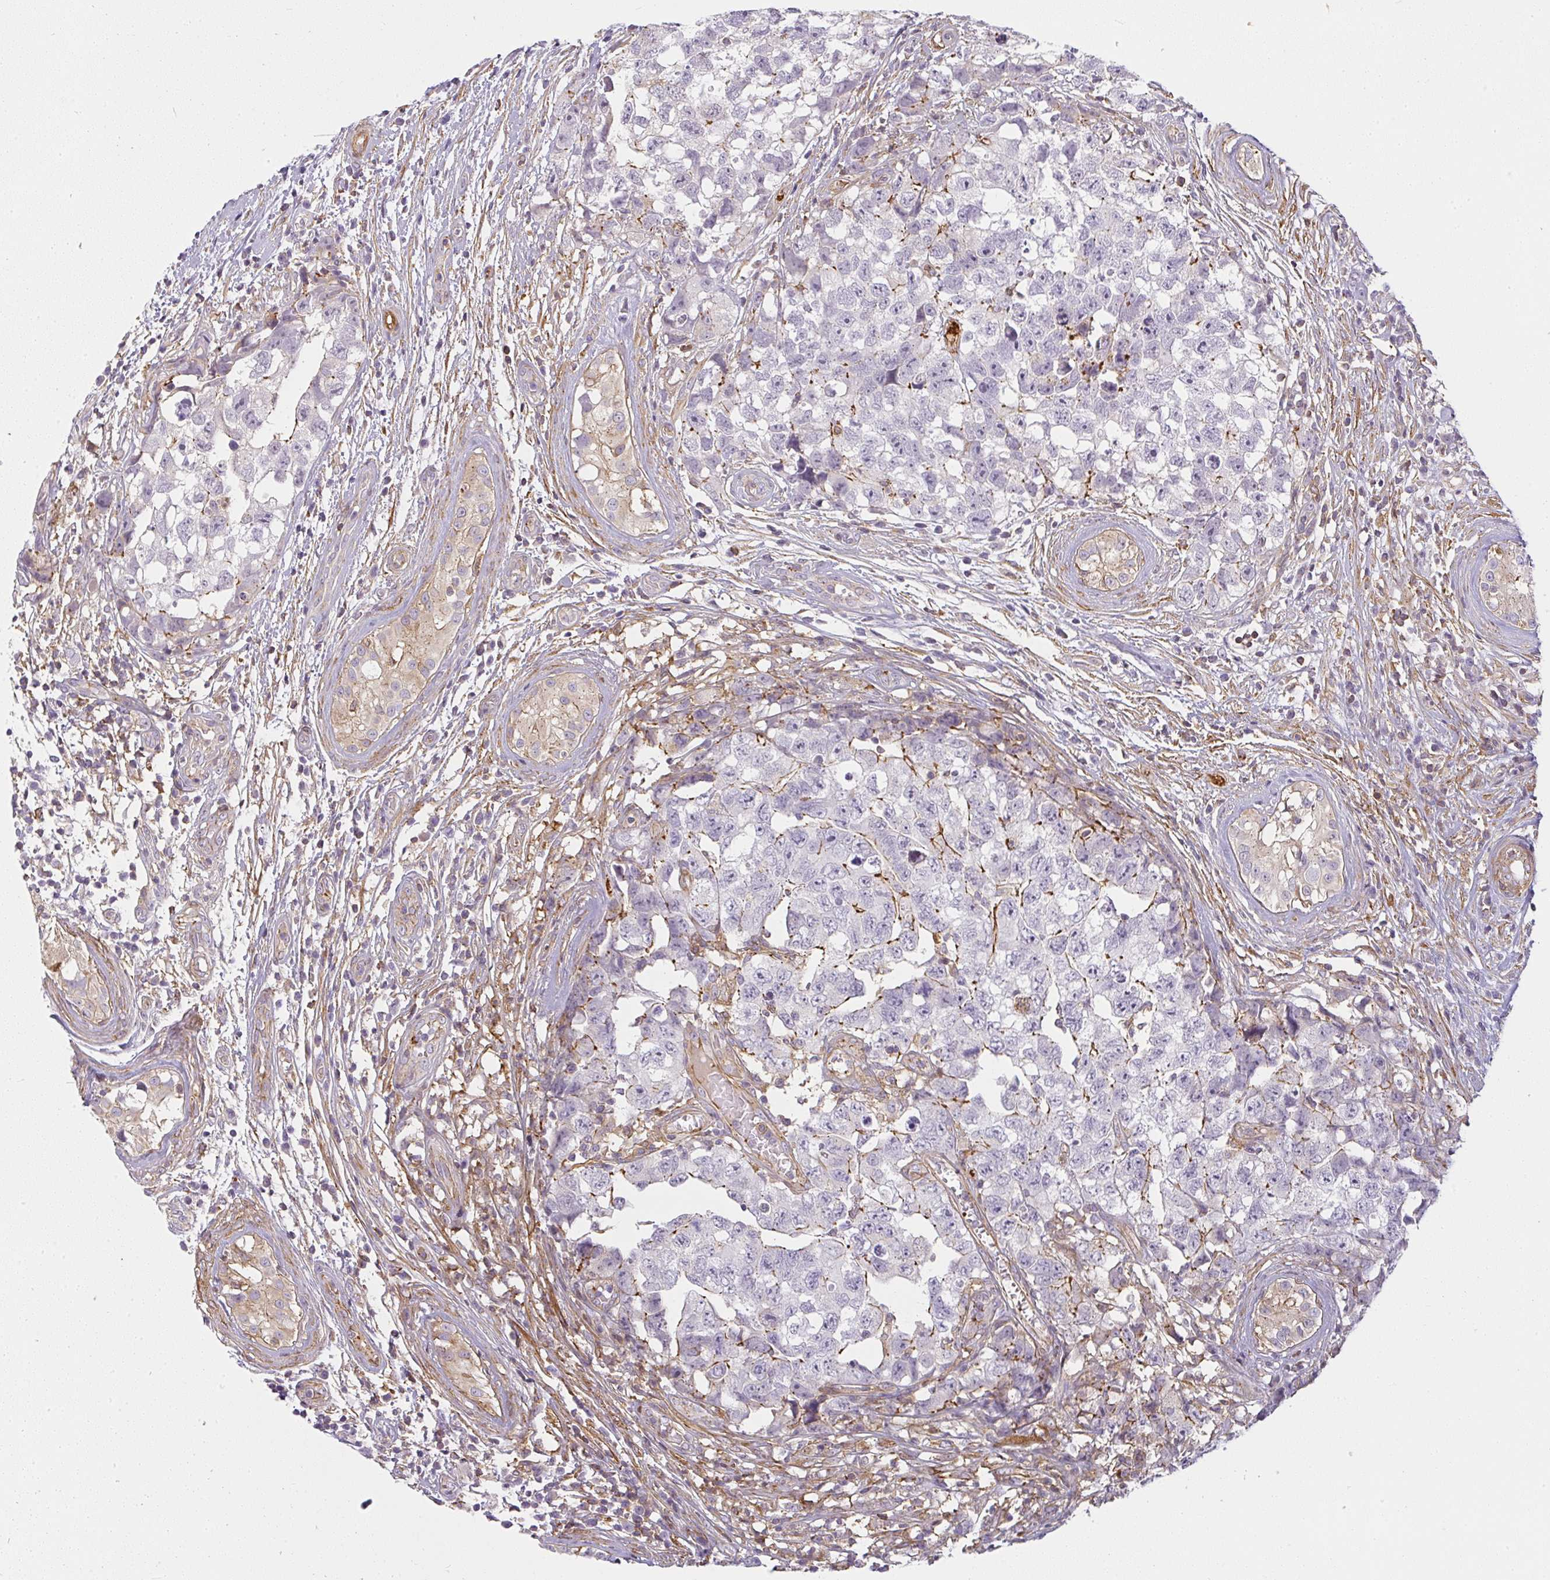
{"staining": {"intensity": "negative", "quantity": "none", "location": "none"}, "tissue": "testis cancer", "cell_type": "Tumor cells", "image_type": "cancer", "snomed": [{"axis": "morphology", "description": "Carcinoma, Embryonal, NOS"}, {"axis": "topography", "description": "Testis"}], "caption": "The photomicrograph displays no significant positivity in tumor cells of testis cancer.", "gene": "SULF1", "patient": {"sex": "male", "age": 22}}